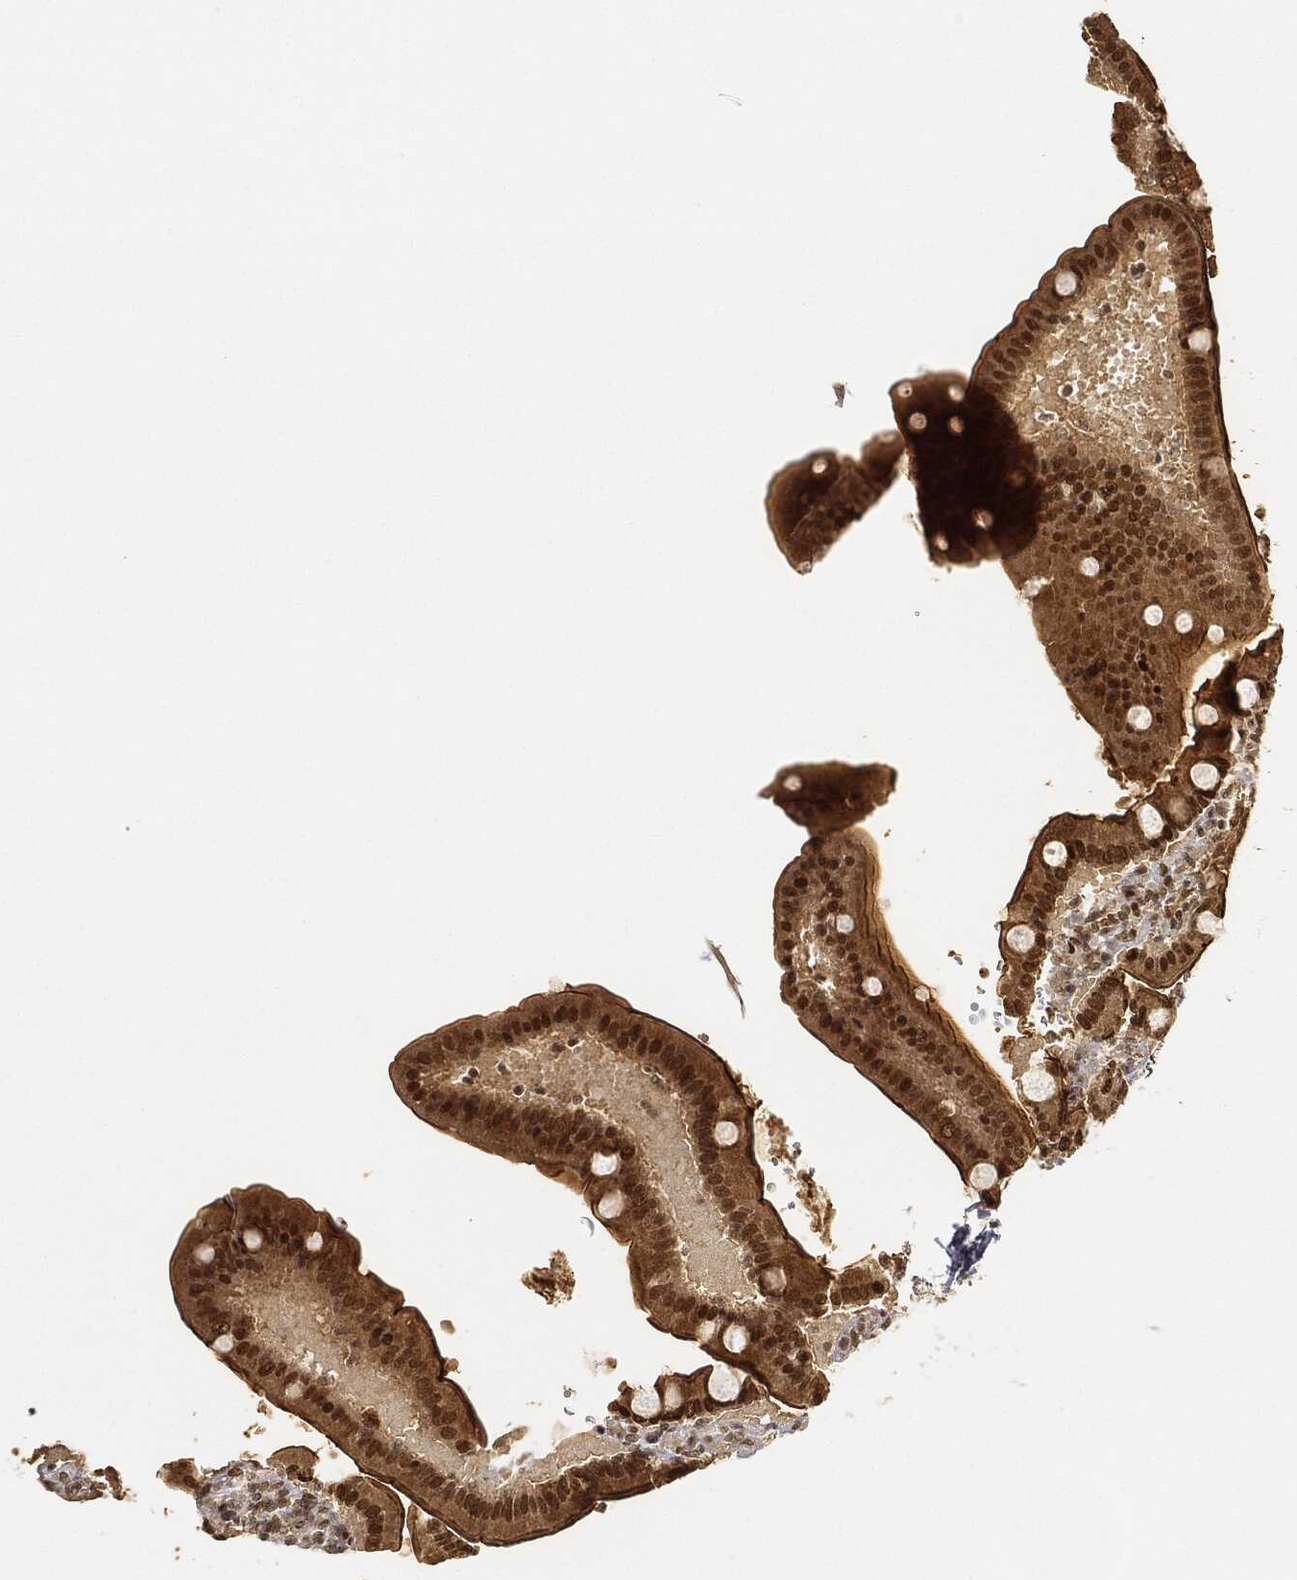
{"staining": {"intensity": "strong", "quantity": "<25%", "location": "cytoplasmic/membranous,nuclear"}, "tissue": "small intestine", "cell_type": "Glandular cells", "image_type": "normal", "snomed": [{"axis": "morphology", "description": "Normal tissue, NOS"}, {"axis": "topography", "description": "Small intestine"}], "caption": "Immunohistochemistry (IHC) of normal small intestine reveals medium levels of strong cytoplasmic/membranous,nuclear positivity in approximately <25% of glandular cells.", "gene": "CIB1", "patient": {"sex": "male", "age": 66}}